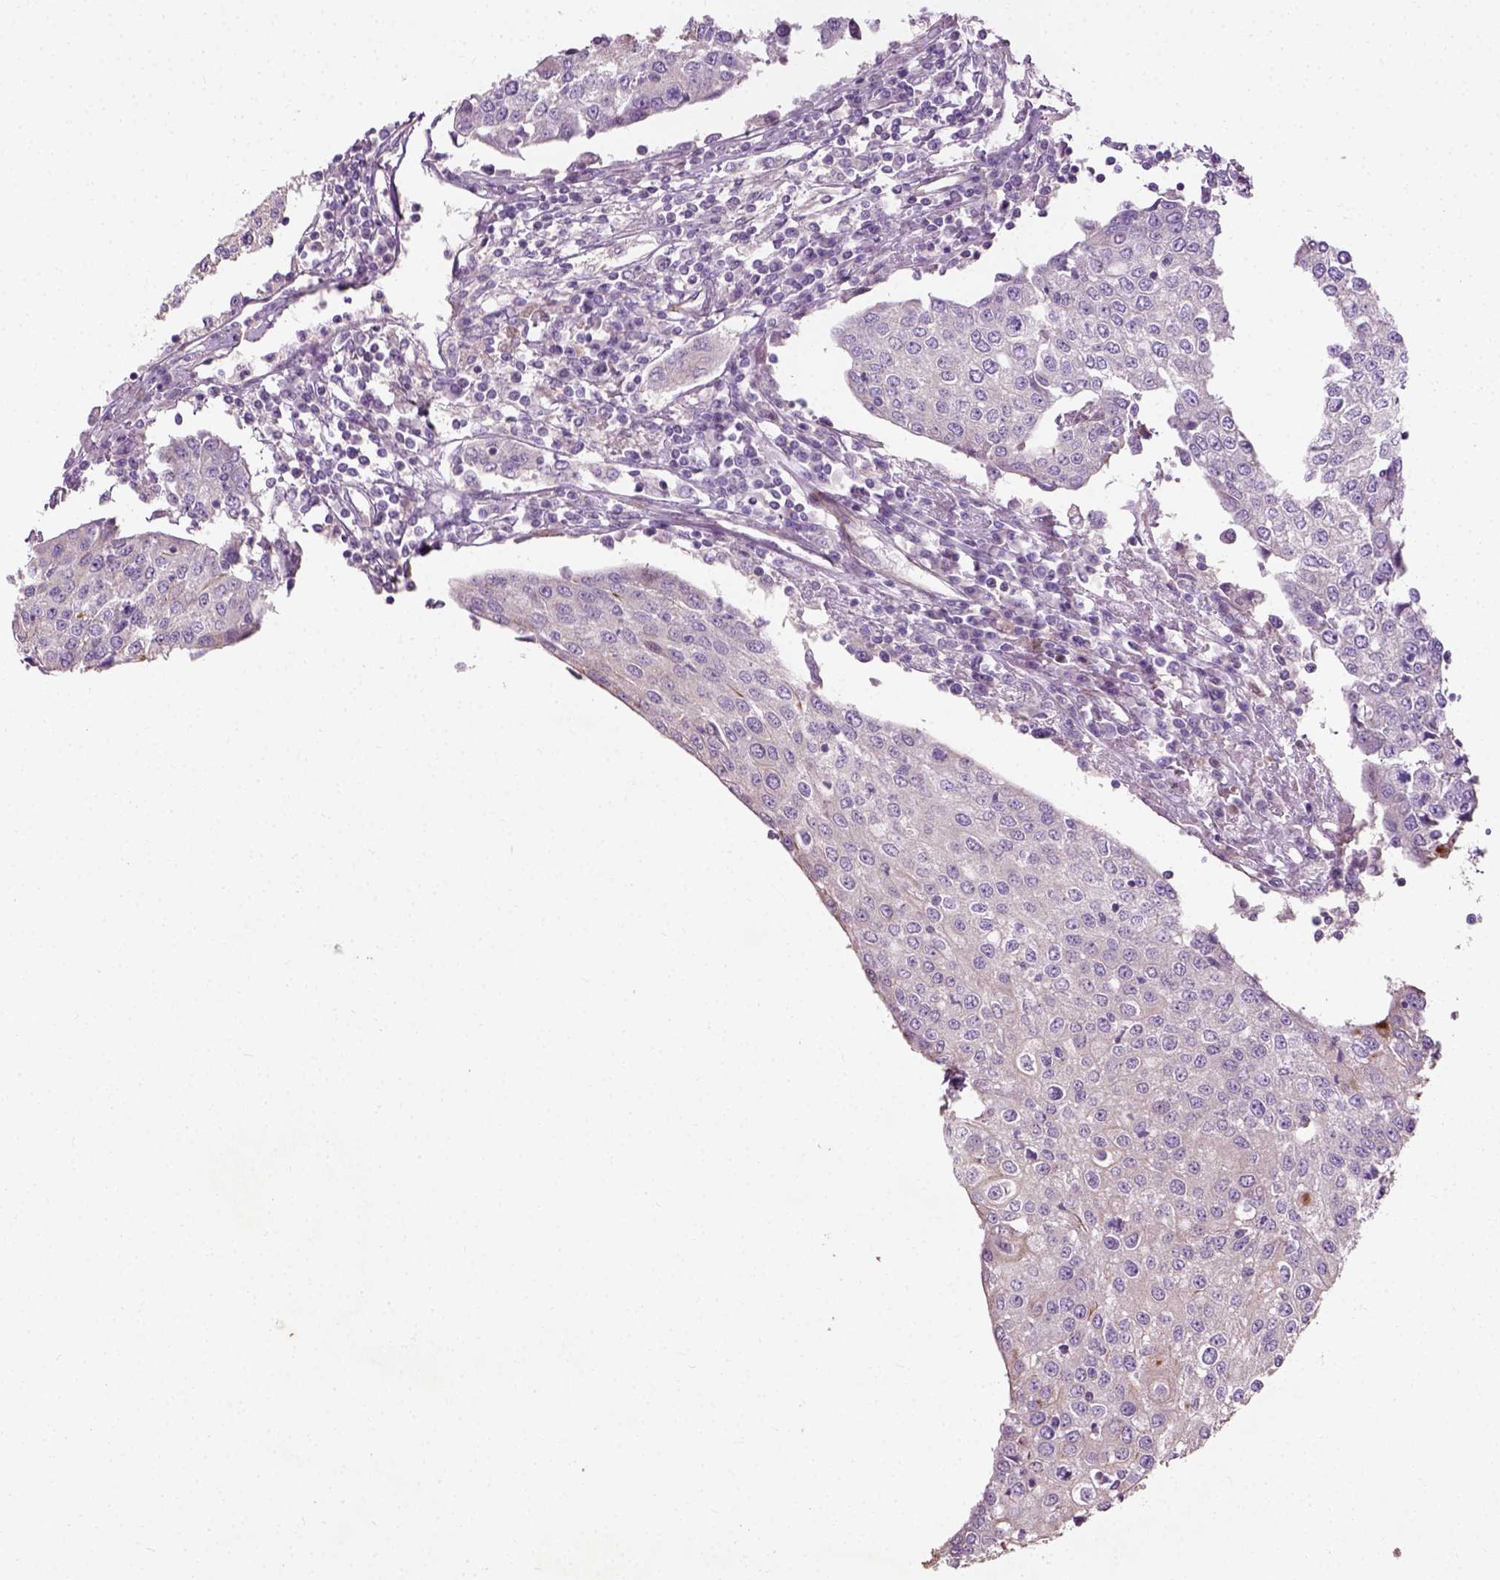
{"staining": {"intensity": "negative", "quantity": "none", "location": "none"}, "tissue": "urothelial cancer", "cell_type": "Tumor cells", "image_type": "cancer", "snomed": [{"axis": "morphology", "description": "Urothelial carcinoma, High grade"}, {"axis": "topography", "description": "Urinary bladder"}], "caption": "Protein analysis of urothelial carcinoma (high-grade) reveals no significant positivity in tumor cells. Brightfield microscopy of IHC stained with DAB (3,3'-diaminobenzidine) (brown) and hematoxylin (blue), captured at high magnification.", "gene": "PKP3", "patient": {"sex": "female", "age": 85}}